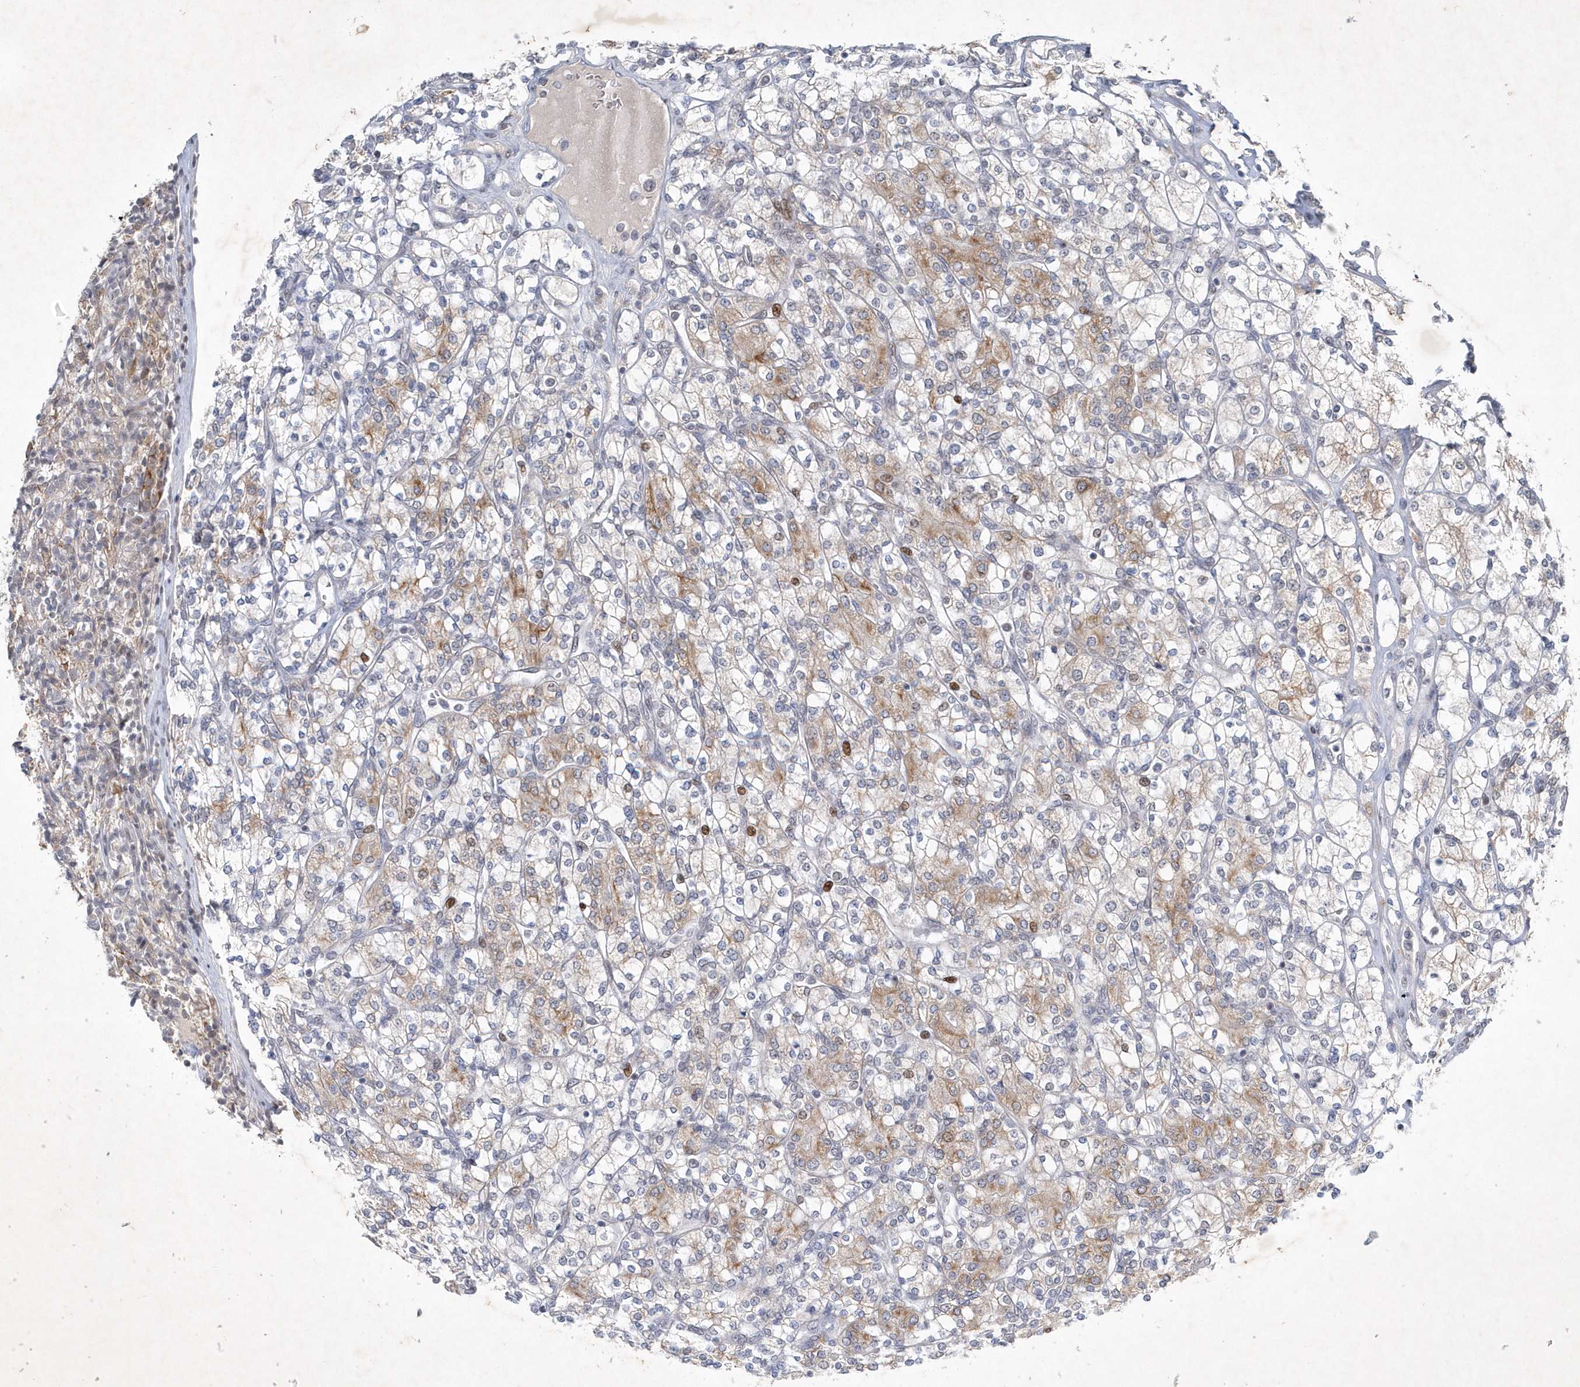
{"staining": {"intensity": "moderate", "quantity": "<25%", "location": "cytoplasmic/membranous"}, "tissue": "renal cancer", "cell_type": "Tumor cells", "image_type": "cancer", "snomed": [{"axis": "morphology", "description": "Adenocarcinoma, NOS"}, {"axis": "topography", "description": "Kidney"}], "caption": "Moderate cytoplasmic/membranous positivity is present in approximately <25% of tumor cells in adenocarcinoma (renal).", "gene": "ZBTB9", "patient": {"sex": "male", "age": 77}}